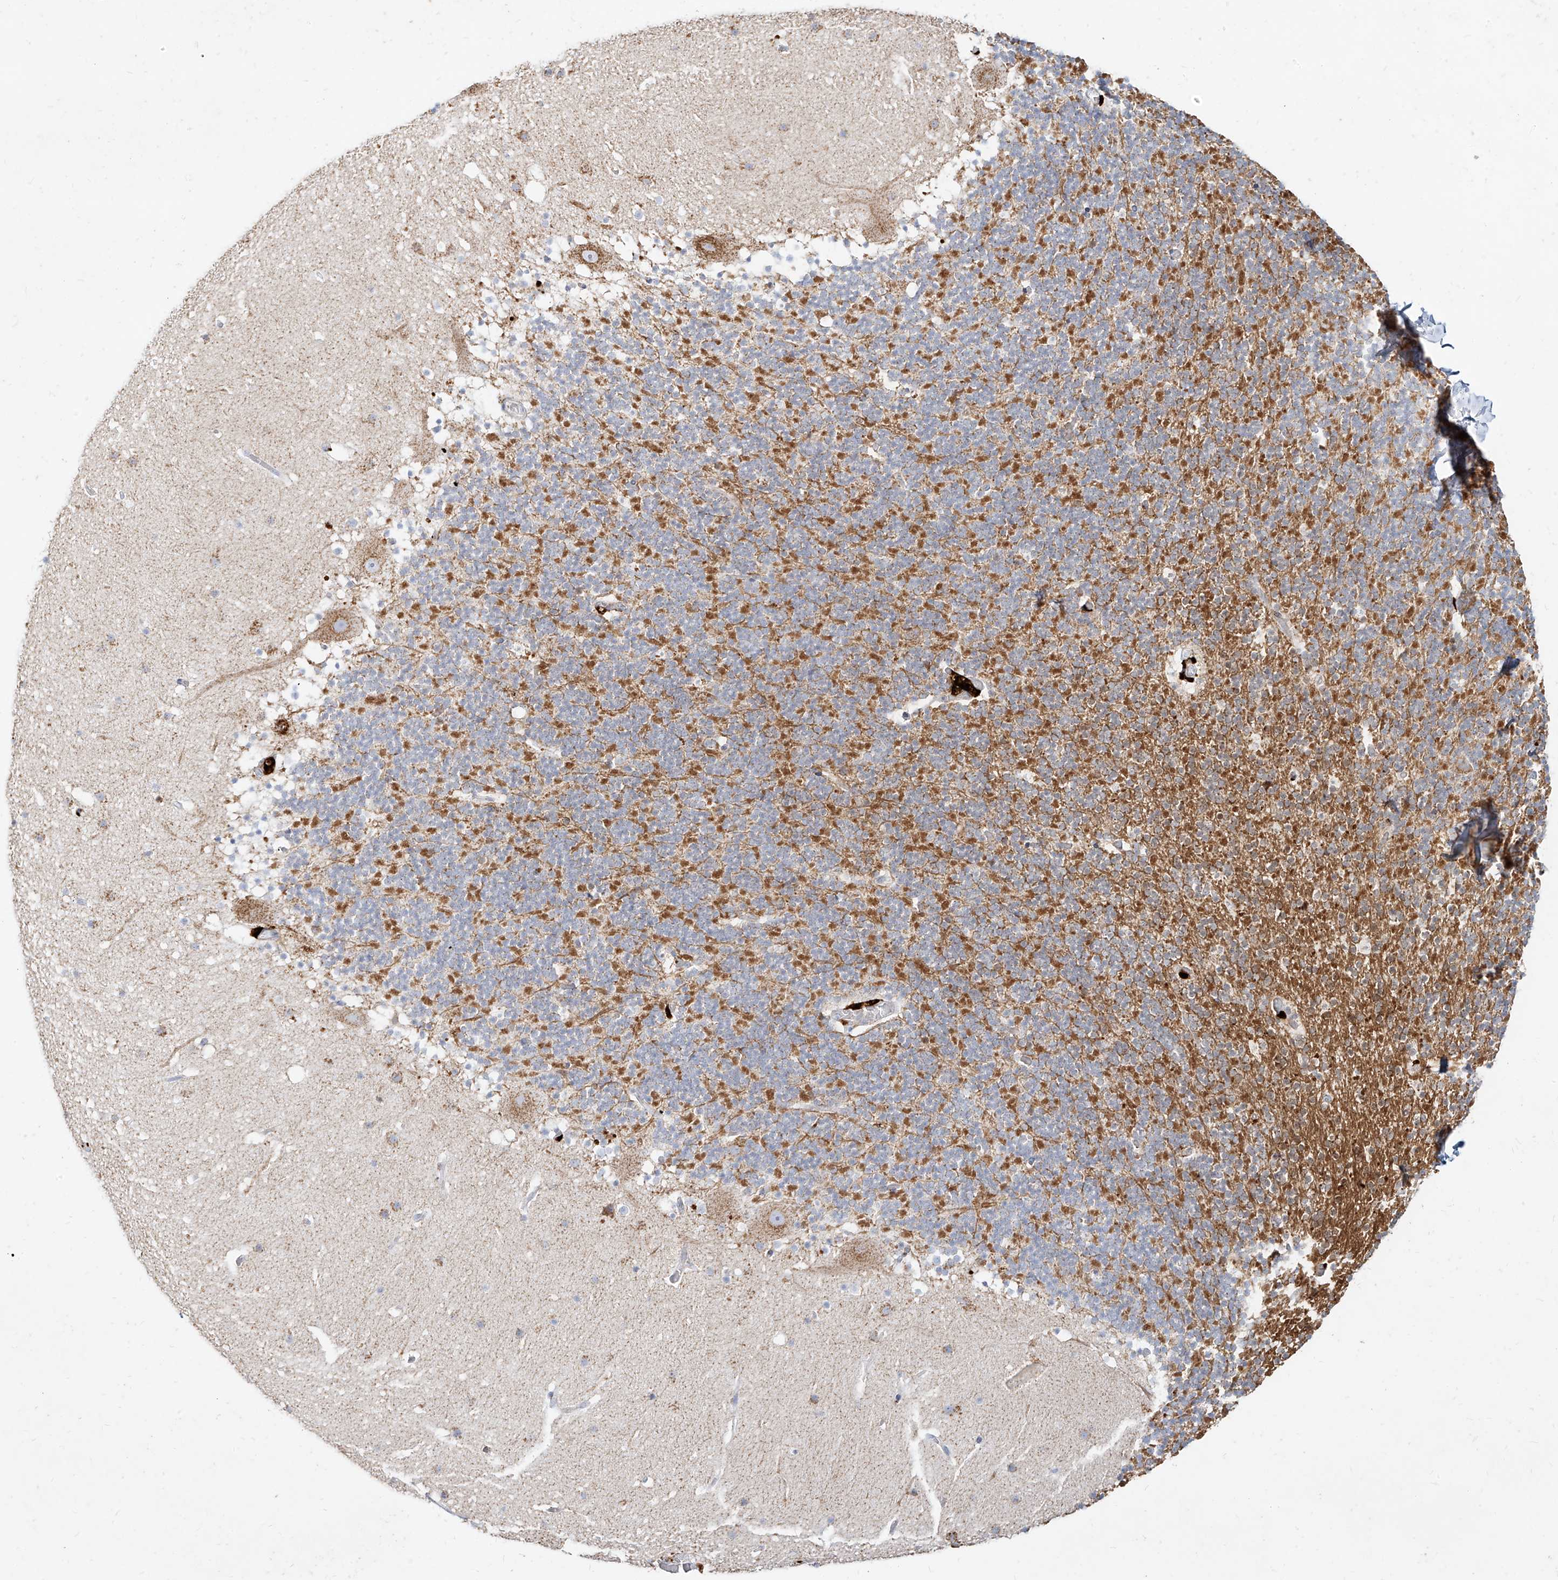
{"staining": {"intensity": "moderate", "quantity": "25%-75%", "location": "cytoplasmic/membranous"}, "tissue": "cerebellum", "cell_type": "Cells in granular layer", "image_type": "normal", "snomed": [{"axis": "morphology", "description": "Normal tissue, NOS"}, {"axis": "topography", "description": "Cerebellum"}], "caption": "Approximately 25%-75% of cells in granular layer in unremarkable human cerebellum demonstrate moderate cytoplasmic/membranous protein expression as visualized by brown immunohistochemical staining.", "gene": "MTX2", "patient": {"sex": "male", "age": 57}}